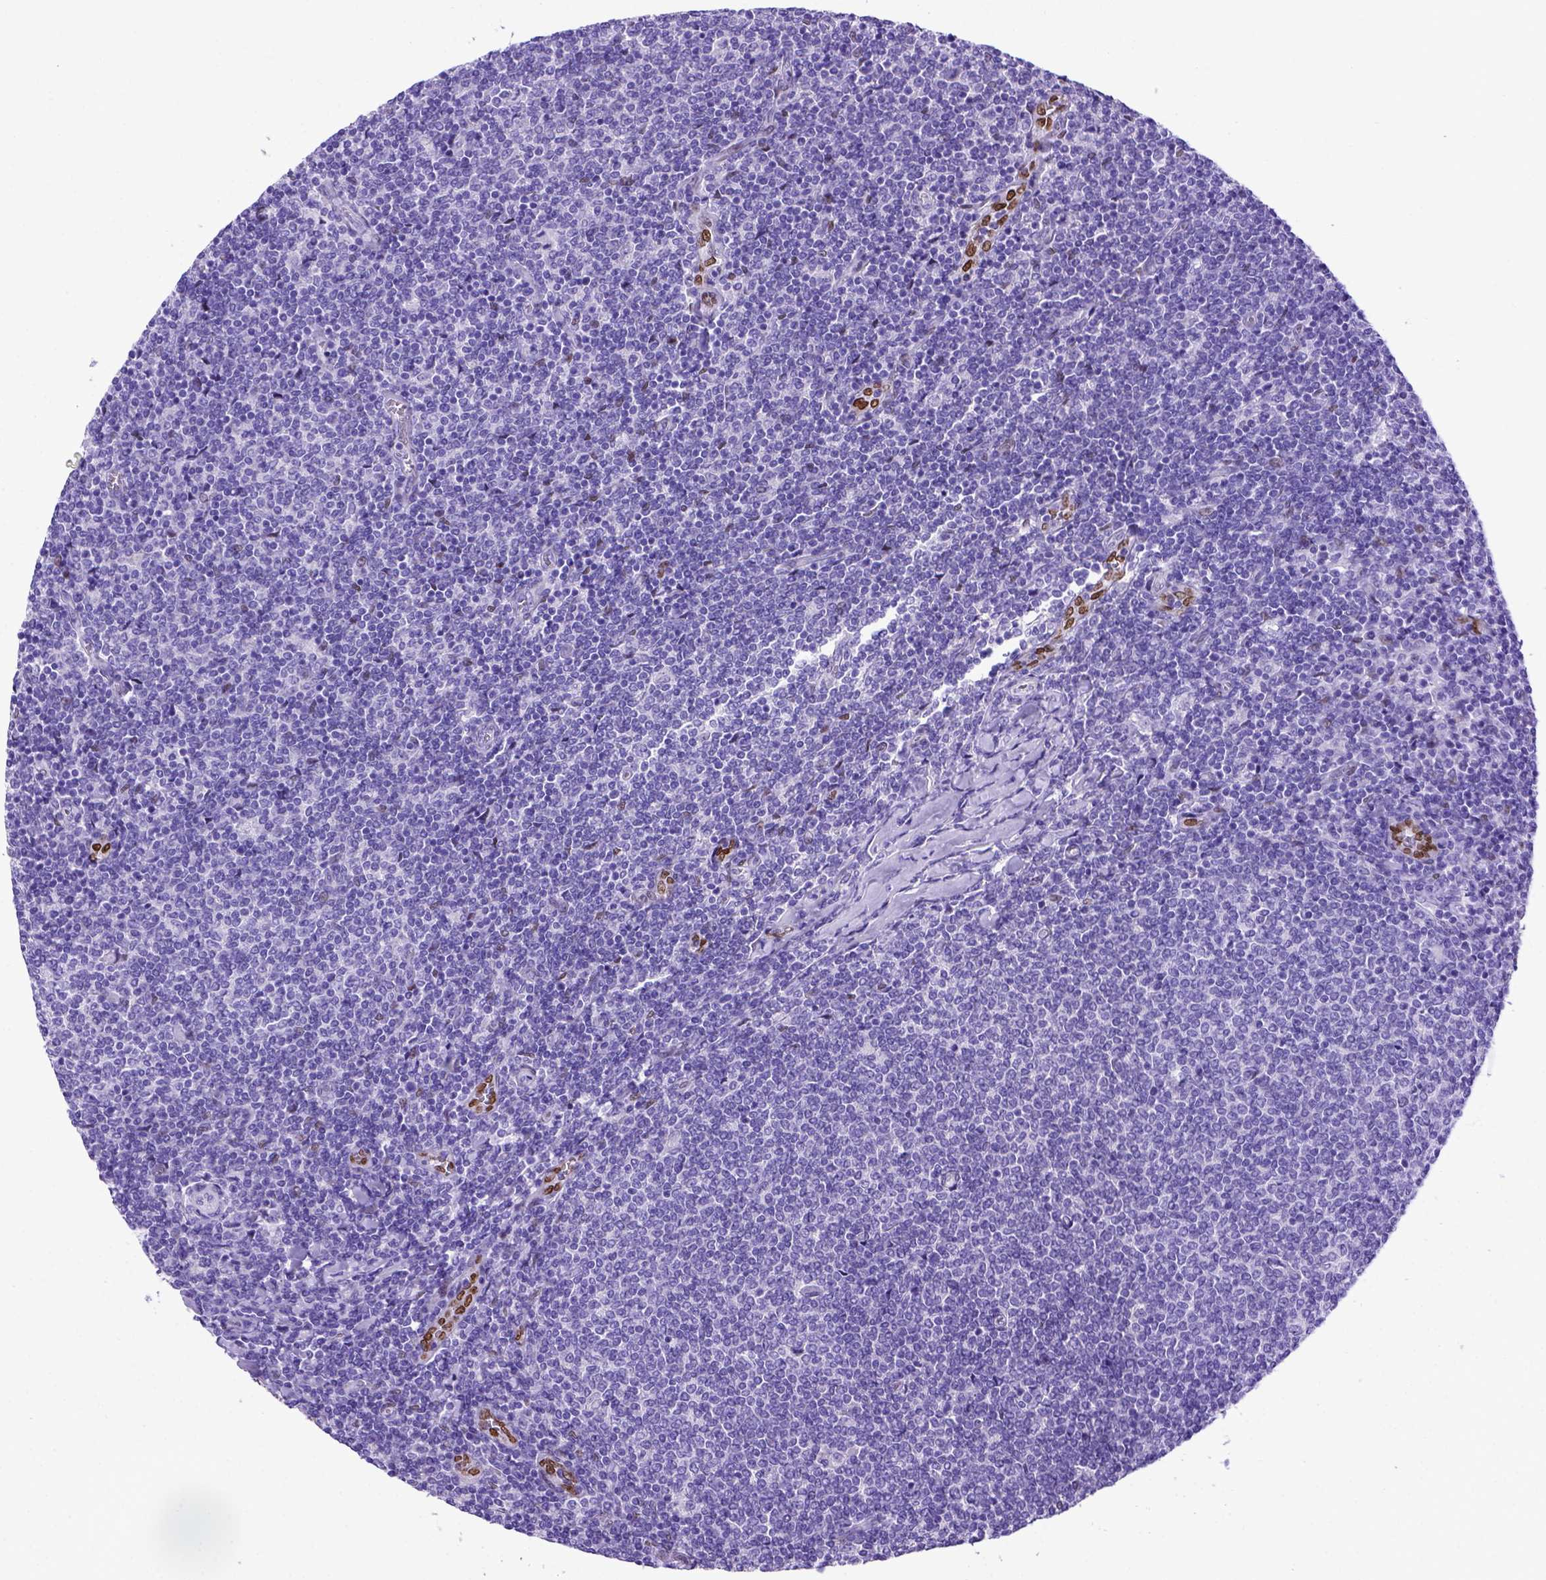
{"staining": {"intensity": "negative", "quantity": "none", "location": "none"}, "tissue": "lymphoma", "cell_type": "Tumor cells", "image_type": "cancer", "snomed": [{"axis": "morphology", "description": "Malignant lymphoma, non-Hodgkin's type, Low grade"}, {"axis": "topography", "description": "Lymph node"}], "caption": "Lymphoma stained for a protein using IHC reveals no positivity tumor cells.", "gene": "MEOX2", "patient": {"sex": "male", "age": 52}}